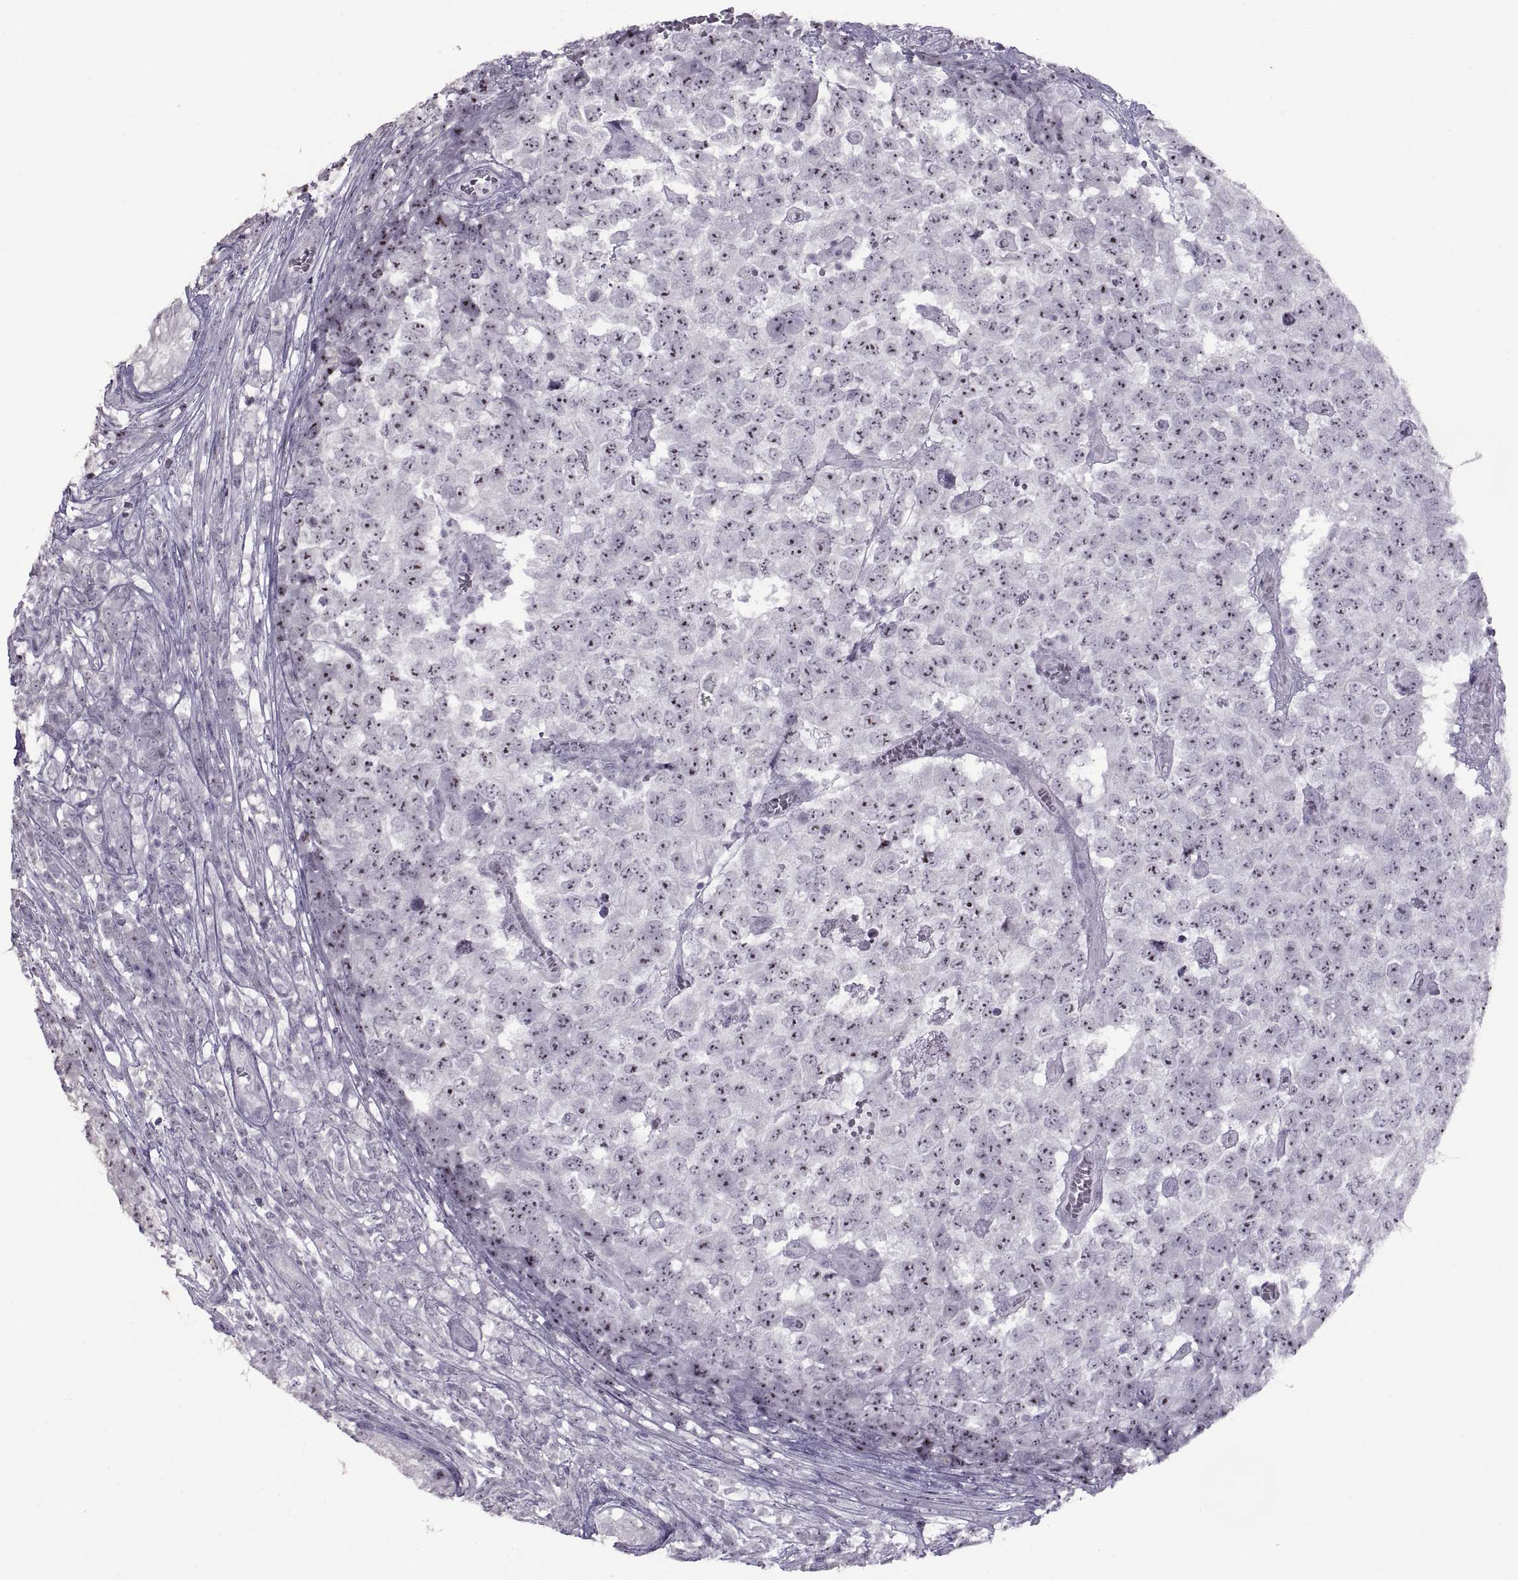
{"staining": {"intensity": "moderate", "quantity": "<25%", "location": "nuclear"}, "tissue": "testis cancer", "cell_type": "Tumor cells", "image_type": "cancer", "snomed": [{"axis": "morphology", "description": "Carcinoma, Embryonal, NOS"}, {"axis": "topography", "description": "Testis"}], "caption": "A histopathology image of testis embryonal carcinoma stained for a protein demonstrates moderate nuclear brown staining in tumor cells.", "gene": "ASIC2", "patient": {"sex": "male", "age": 23}}